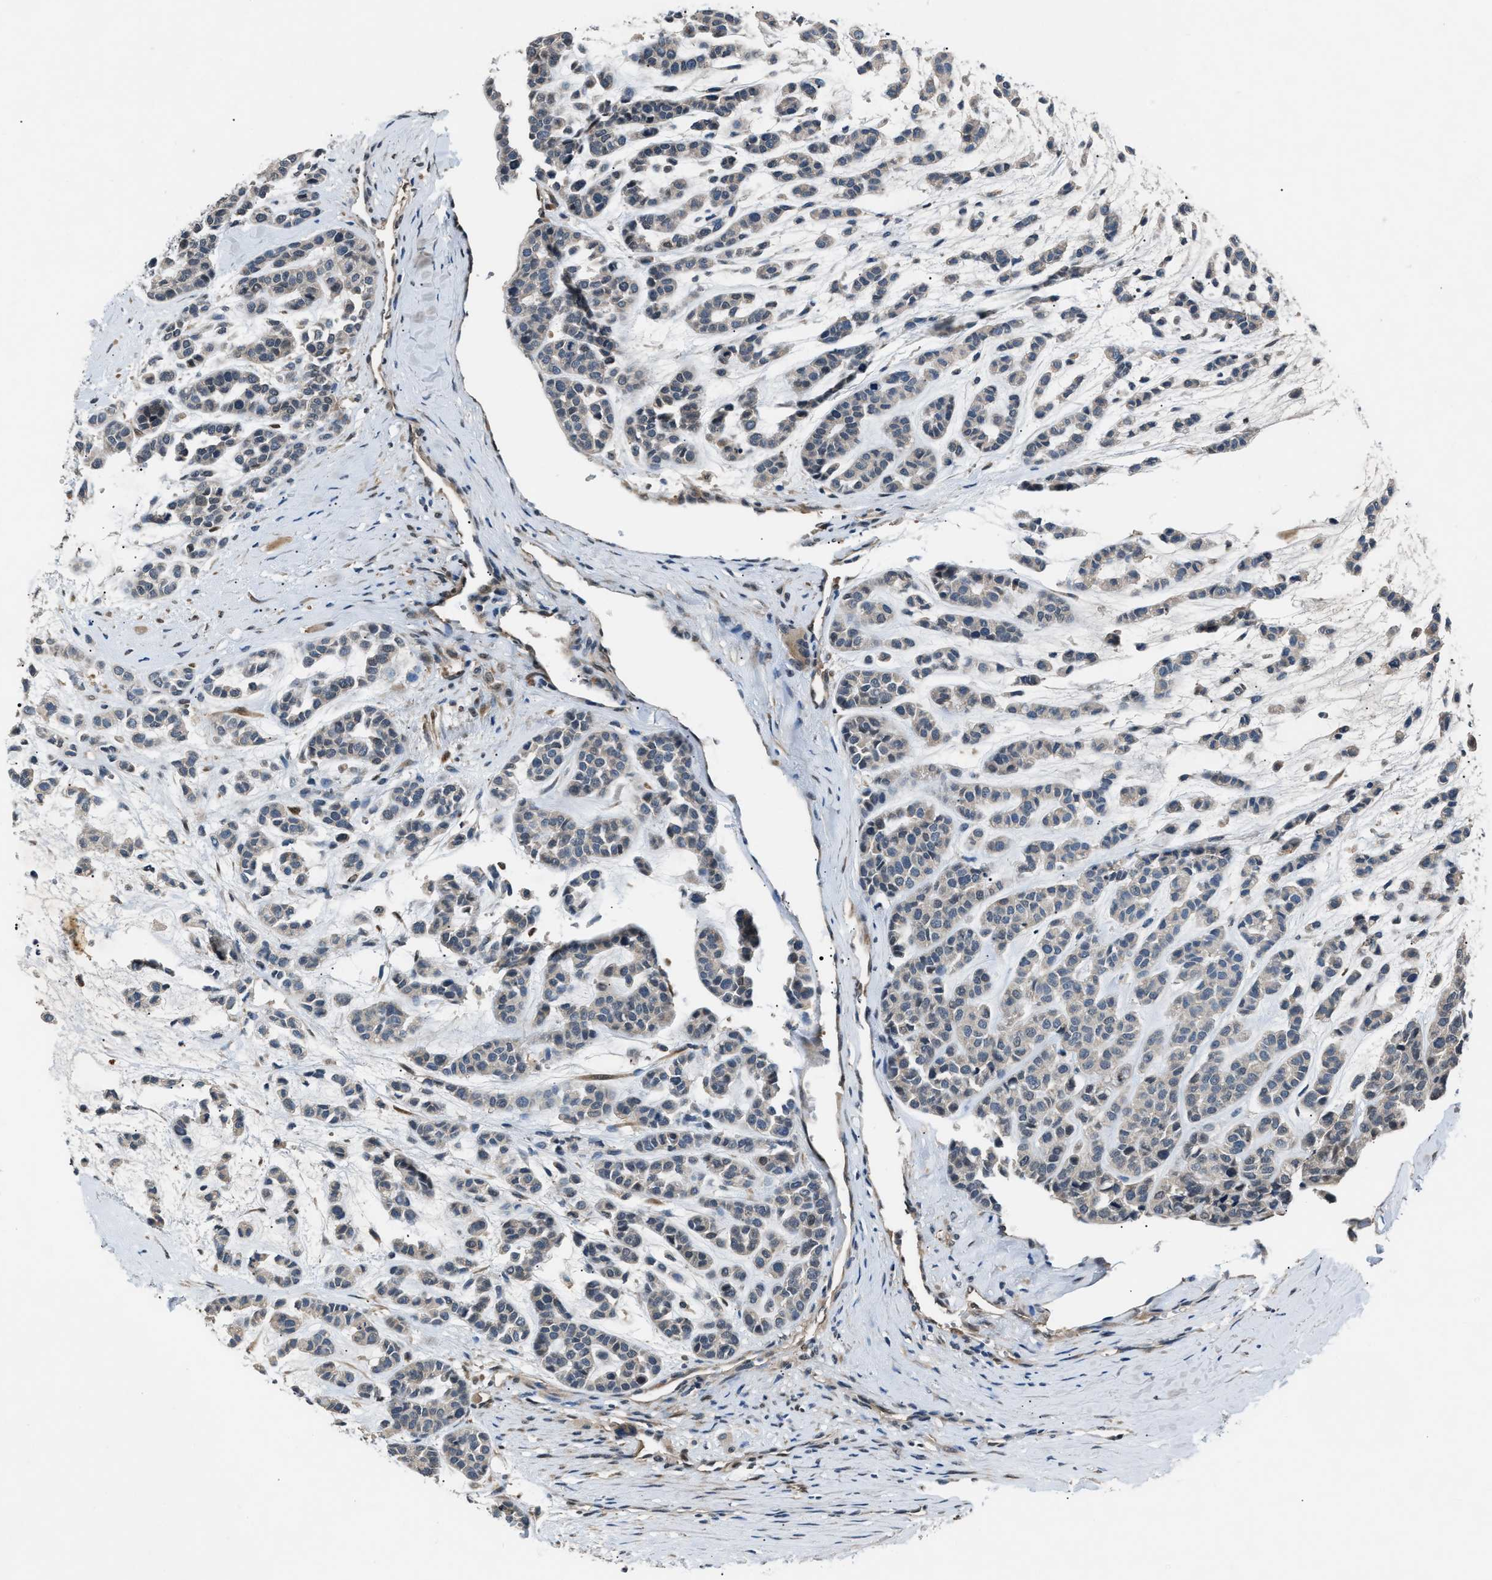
{"staining": {"intensity": "negative", "quantity": "none", "location": "none"}, "tissue": "head and neck cancer", "cell_type": "Tumor cells", "image_type": "cancer", "snomed": [{"axis": "morphology", "description": "Adenocarcinoma, NOS"}, {"axis": "morphology", "description": "Adenoma, NOS"}, {"axis": "topography", "description": "Head-Neck"}], "caption": "Tumor cells are negative for brown protein staining in head and neck cancer (adenoma). The staining is performed using DAB brown chromogen with nuclei counter-stained in using hematoxylin.", "gene": "TP53I3", "patient": {"sex": "female", "age": 55}}